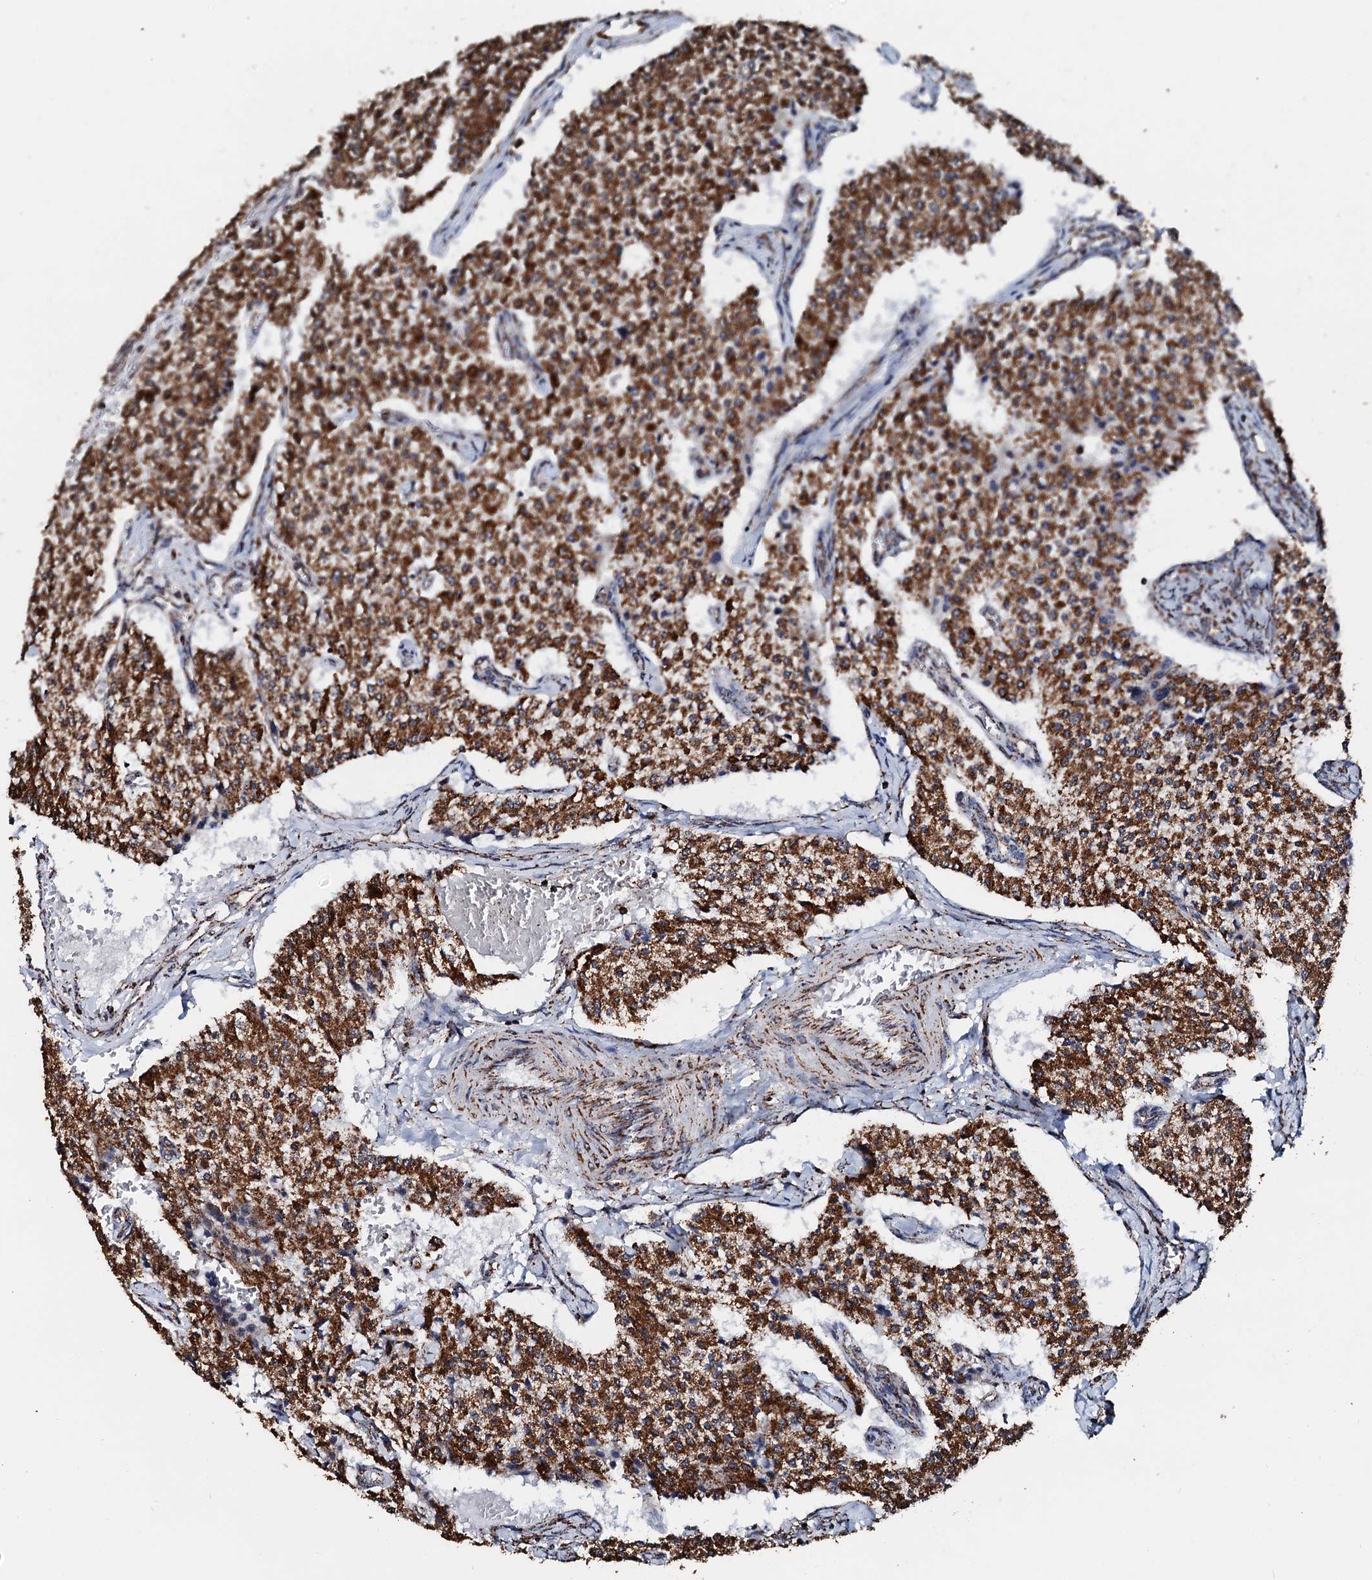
{"staining": {"intensity": "strong", "quantity": ">75%", "location": "cytoplasmic/membranous"}, "tissue": "carcinoid", "cell_type": "Tumor cells", "image_type": "cancer", "snomed": [{"axis": "morphology", "description": "Carcinoid, malignant, NOS"}, {"axis": "topography", "description": "Colon"}], "caption": "High-magnification brightfield microscopy of carcinoid (malignant) stained with DAB (3,3'-diaminobenzidine) (brown) and counterstained with hematoxylin (blue). tumor cells exhibit strong cytoplasmic/membranous positivity is identified in about>75% of cells. (Stains: DAB (3,3'-diaminobenzidine) in brown, nuclei in blue, Microscopy: brightfield microscopy at high magnification).", "gene": "SECISBP2L", "patient": {"sex": "female", "age": 52}}